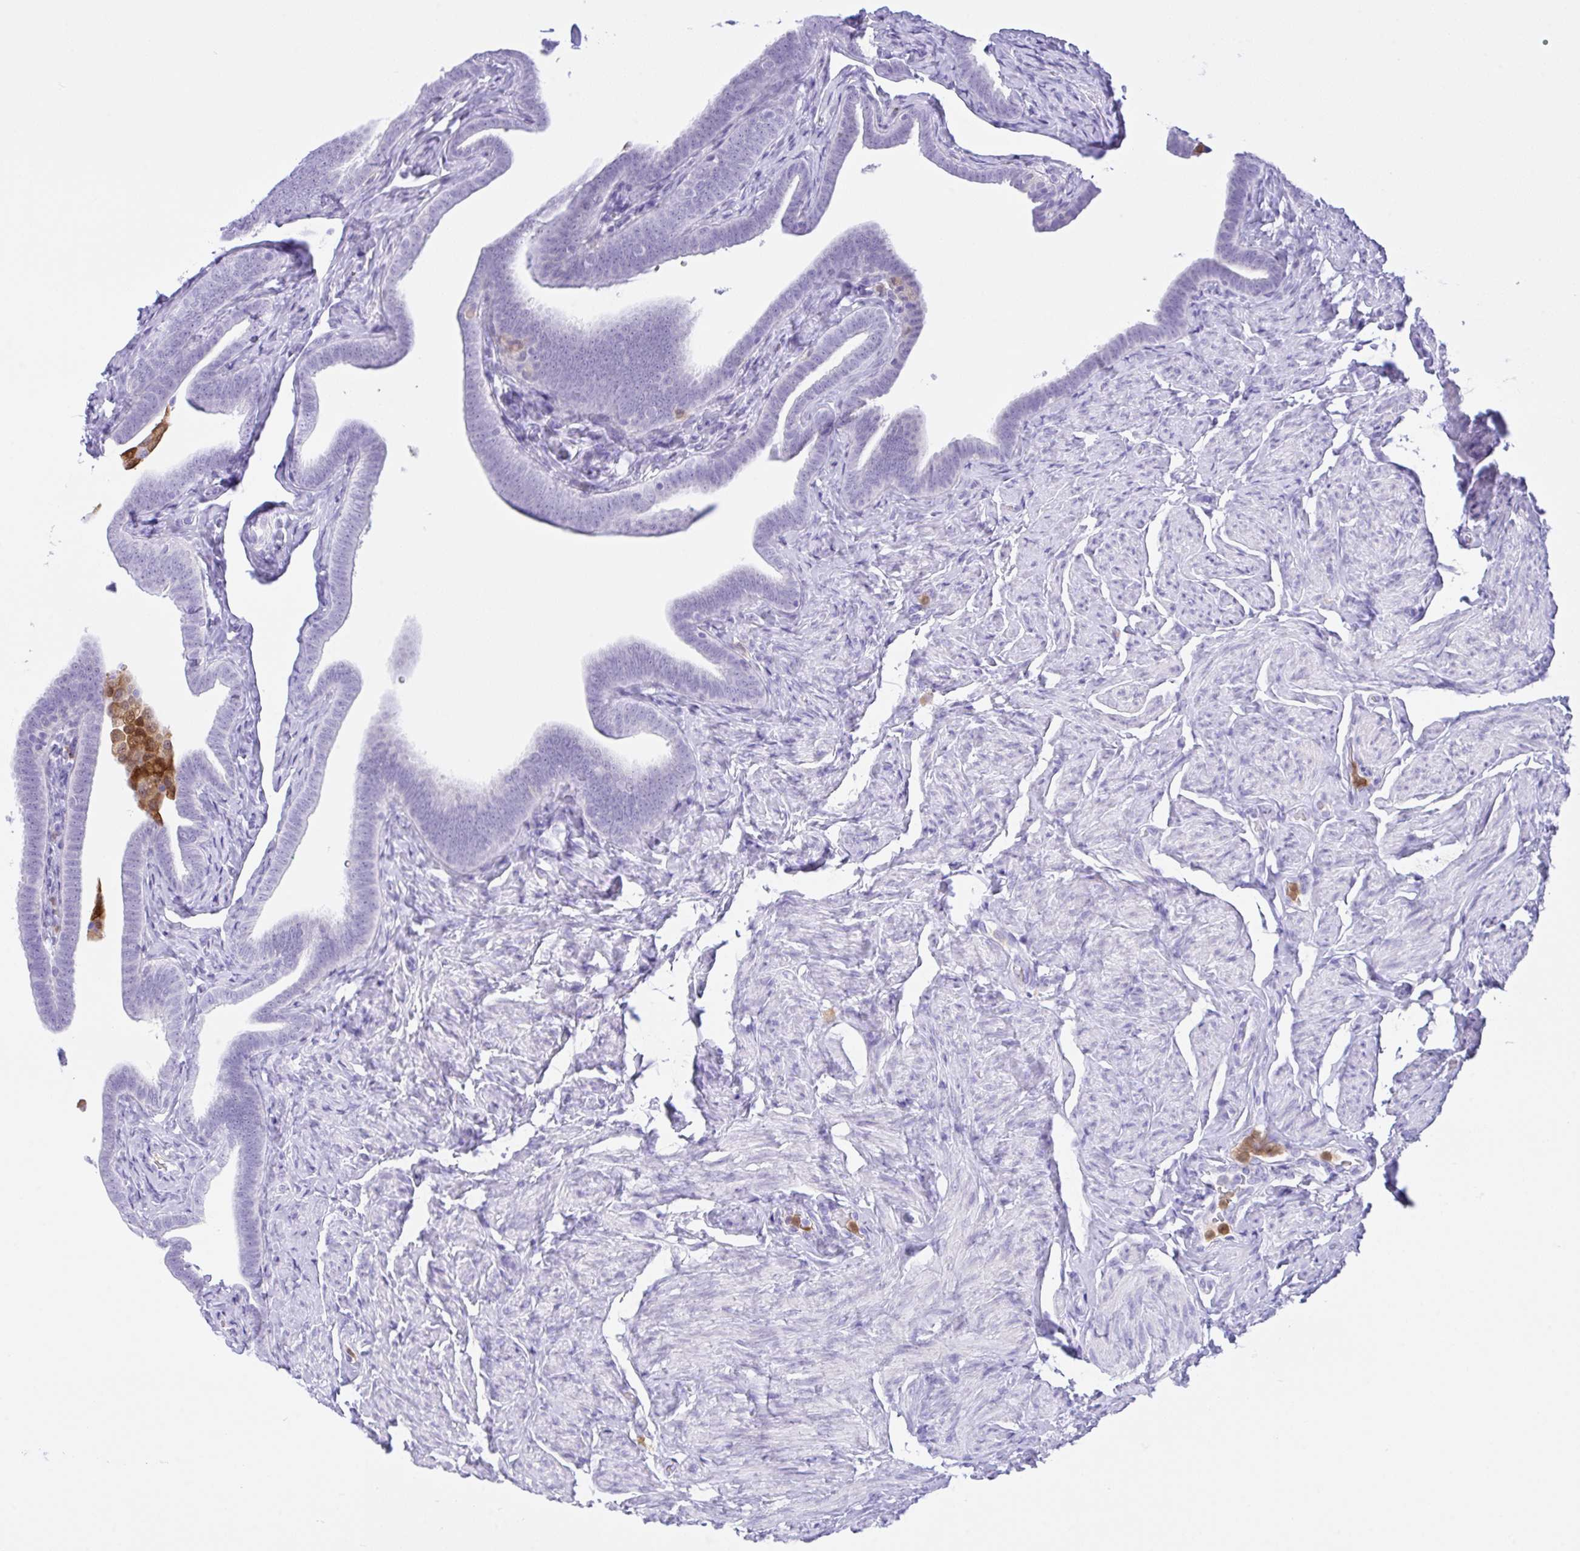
{"staining": {"intensity": "negative", "quantity": "none", "location": "none"}, "tissue": "fallopian tube", "cell_type": "Glandular cells", "image_type": "normal", "snomed": [{"axis": "morphology", "description": "Normal tissue, NOS"}, {"axis": "topography", "description": "Fallopian tube"}], "caption": "This is an immunohistochemistry (IHC) image of normal fallopian tube. There is no positivity in glandular cells.", "gene": "NCF1", "patient": {"sex": "female", "age": 69}}